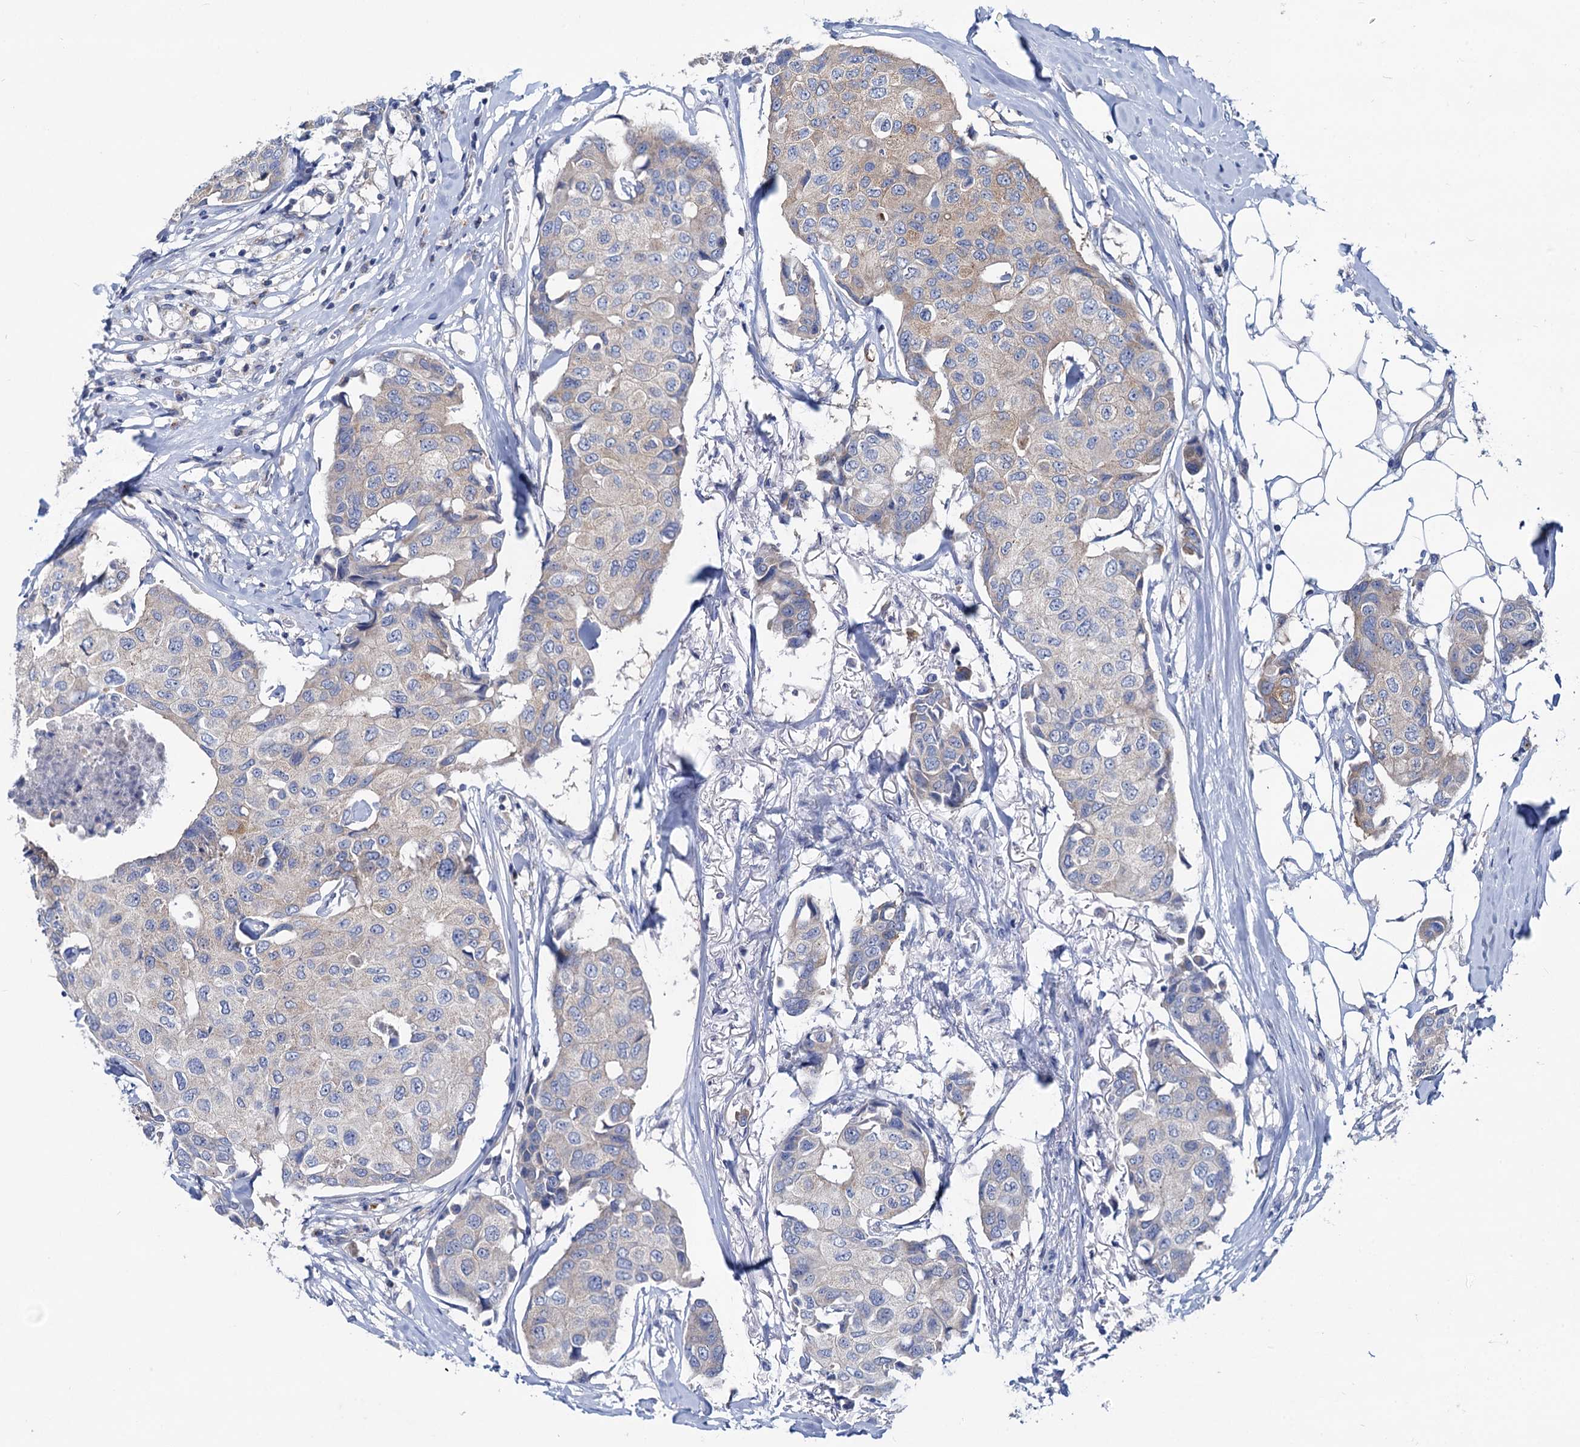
{"staining": {"intensity": "weak", "quantity": "<25%", "location": "cytoplasmic/membranous"}, "tissue": "breast cancer", "cell_type": "Tumor cells", "image_type": "cancer", "snomed": [{"axis": "morphology", "description": "Duct carcinoma"}, {"axis": "topography", "description": "Breast"}], "caption": "An IHC image of breast cancer is shown. There is no staining in tumor cells of breast cancer.", "gene": "ZNRD2", "patient": {"sex": "female", "age": 80}}